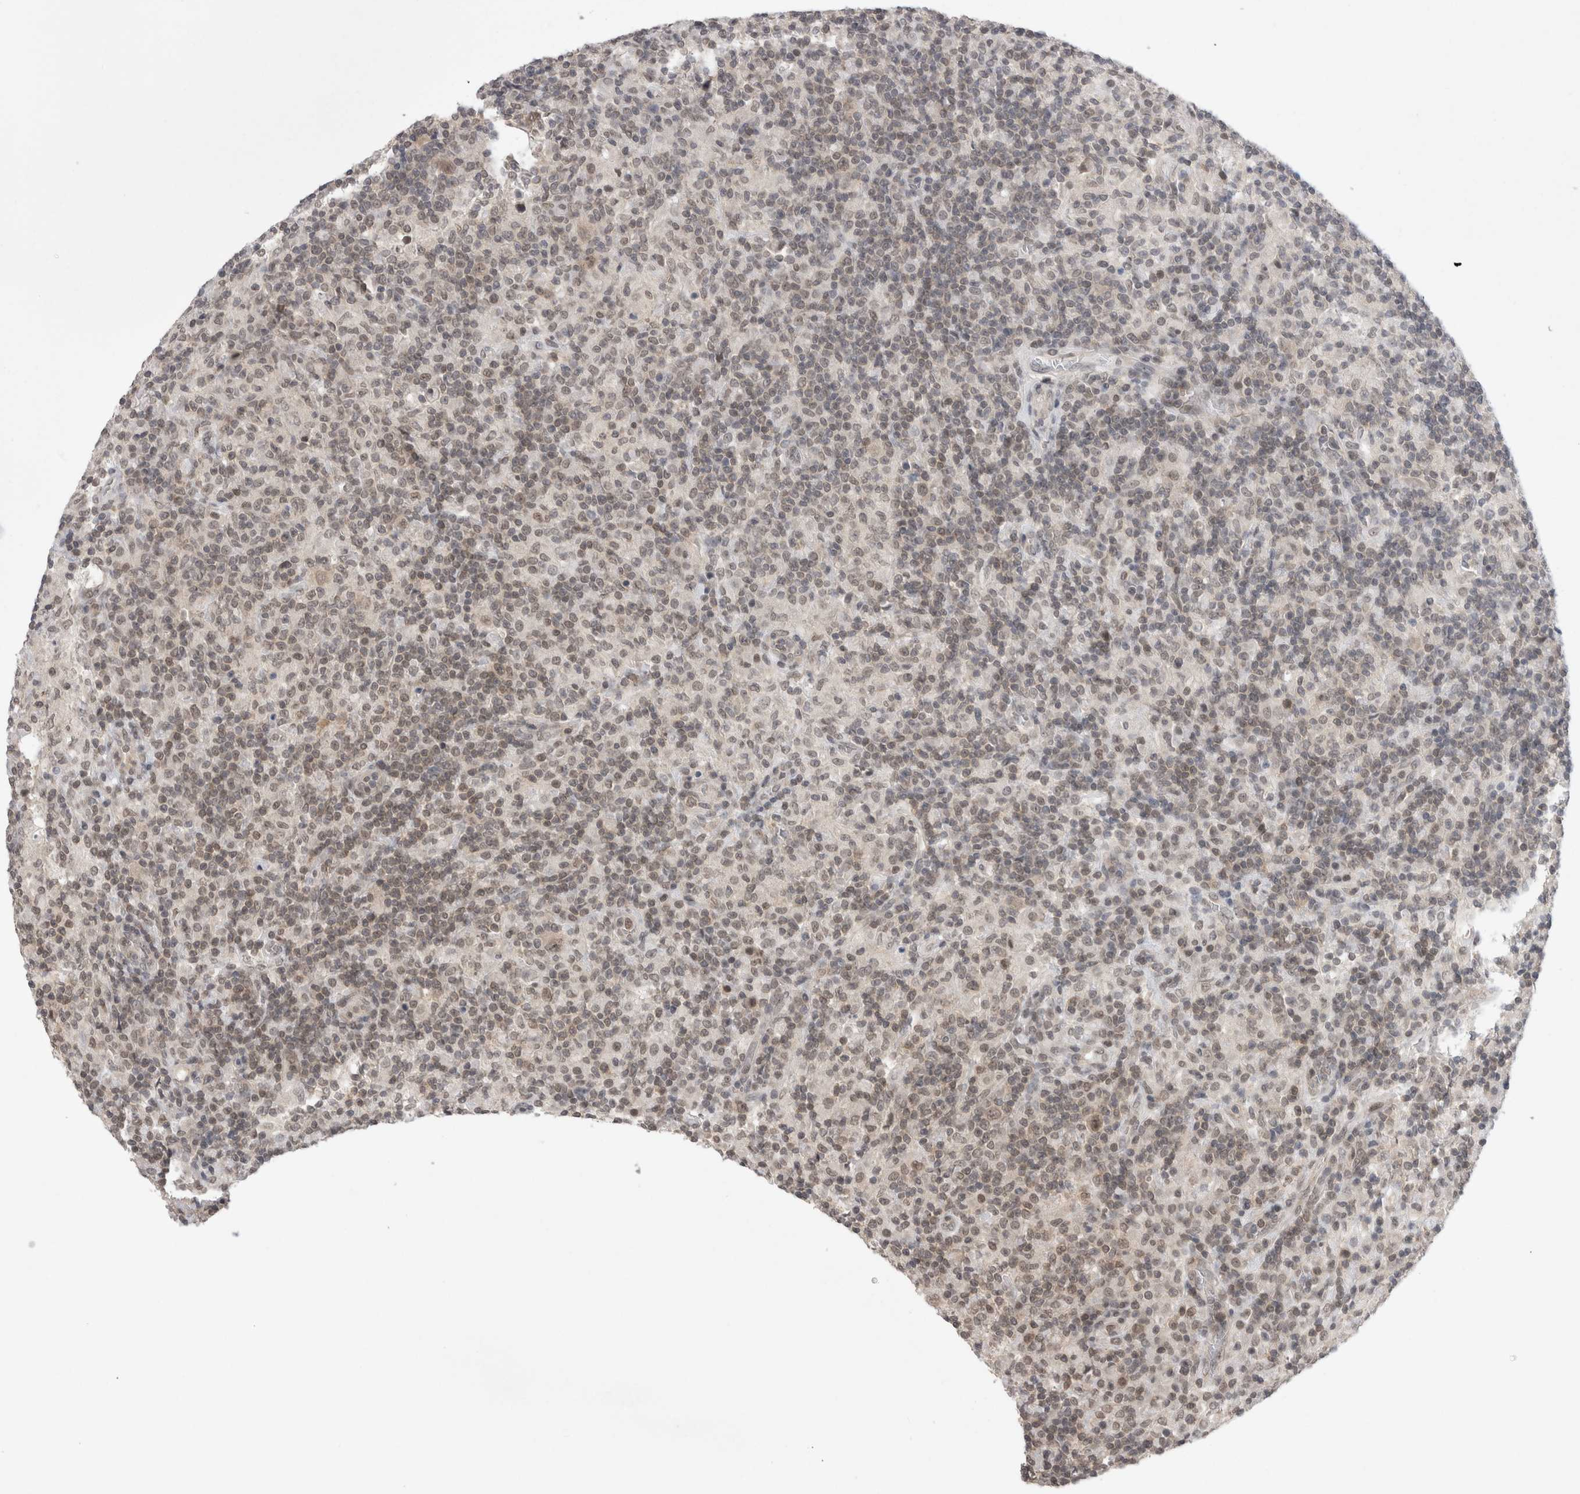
{"staining": {"intensity": "weak", "quantity": ">75%", "location": "nuclear"}, "tissue": "lymphoma", "cell_type": "Tumor cells", "image_type": "cancer", "snomed": [{"axis": "morphology", "description": "Hodgkin's disease, NOS"}, {"axis": "topography", "description": "Lymph node"}], "caption": "High-power microscopy captured an IHC image of Hodgkin's disease, revealing weak nuclear expression in approximately >75% of tumor cells.", "gene": "ZNF341", "patient": {"sex": "male", "age": 70}}